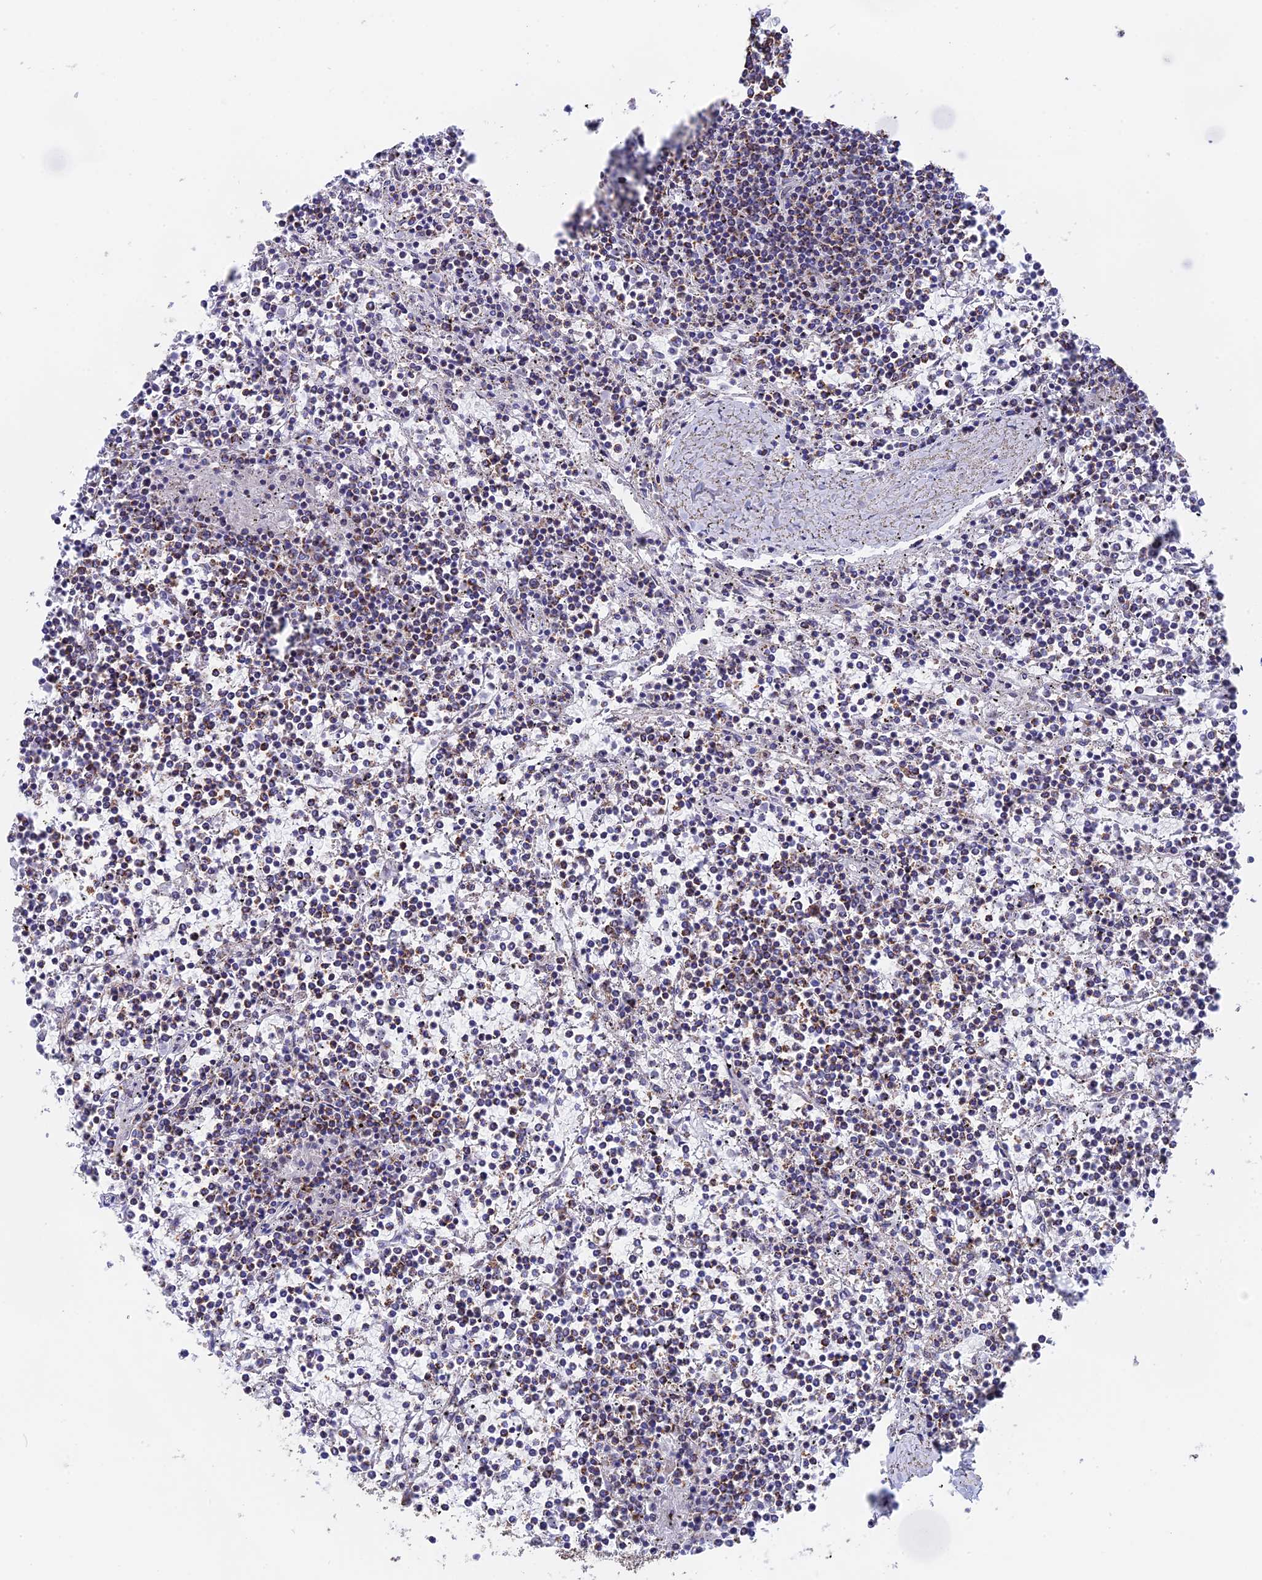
{"staining": {"intensity": "weak", "quantity": "25%-75%", "location": "cytoplasmic/membranous"}, "tissue": "lymphoma", "cell_type": "Tumor cells", "image_type": "cancer", "snomed": [{"axis": "morphology", "description": "Malignant lymphoma, non-Hodgkin's type, Low grade"}, {"axis": "topography", "description": "Spleen"}], "caption": "A brown stain labels weak cytoplasmic/membranous staining of a protein in lymphoma tumor cells. (brown staining indicates protein expression, while blue staining denotes nuclei).", "gene": "CDC16", "patient": {"sex": "female", "age": 19}}